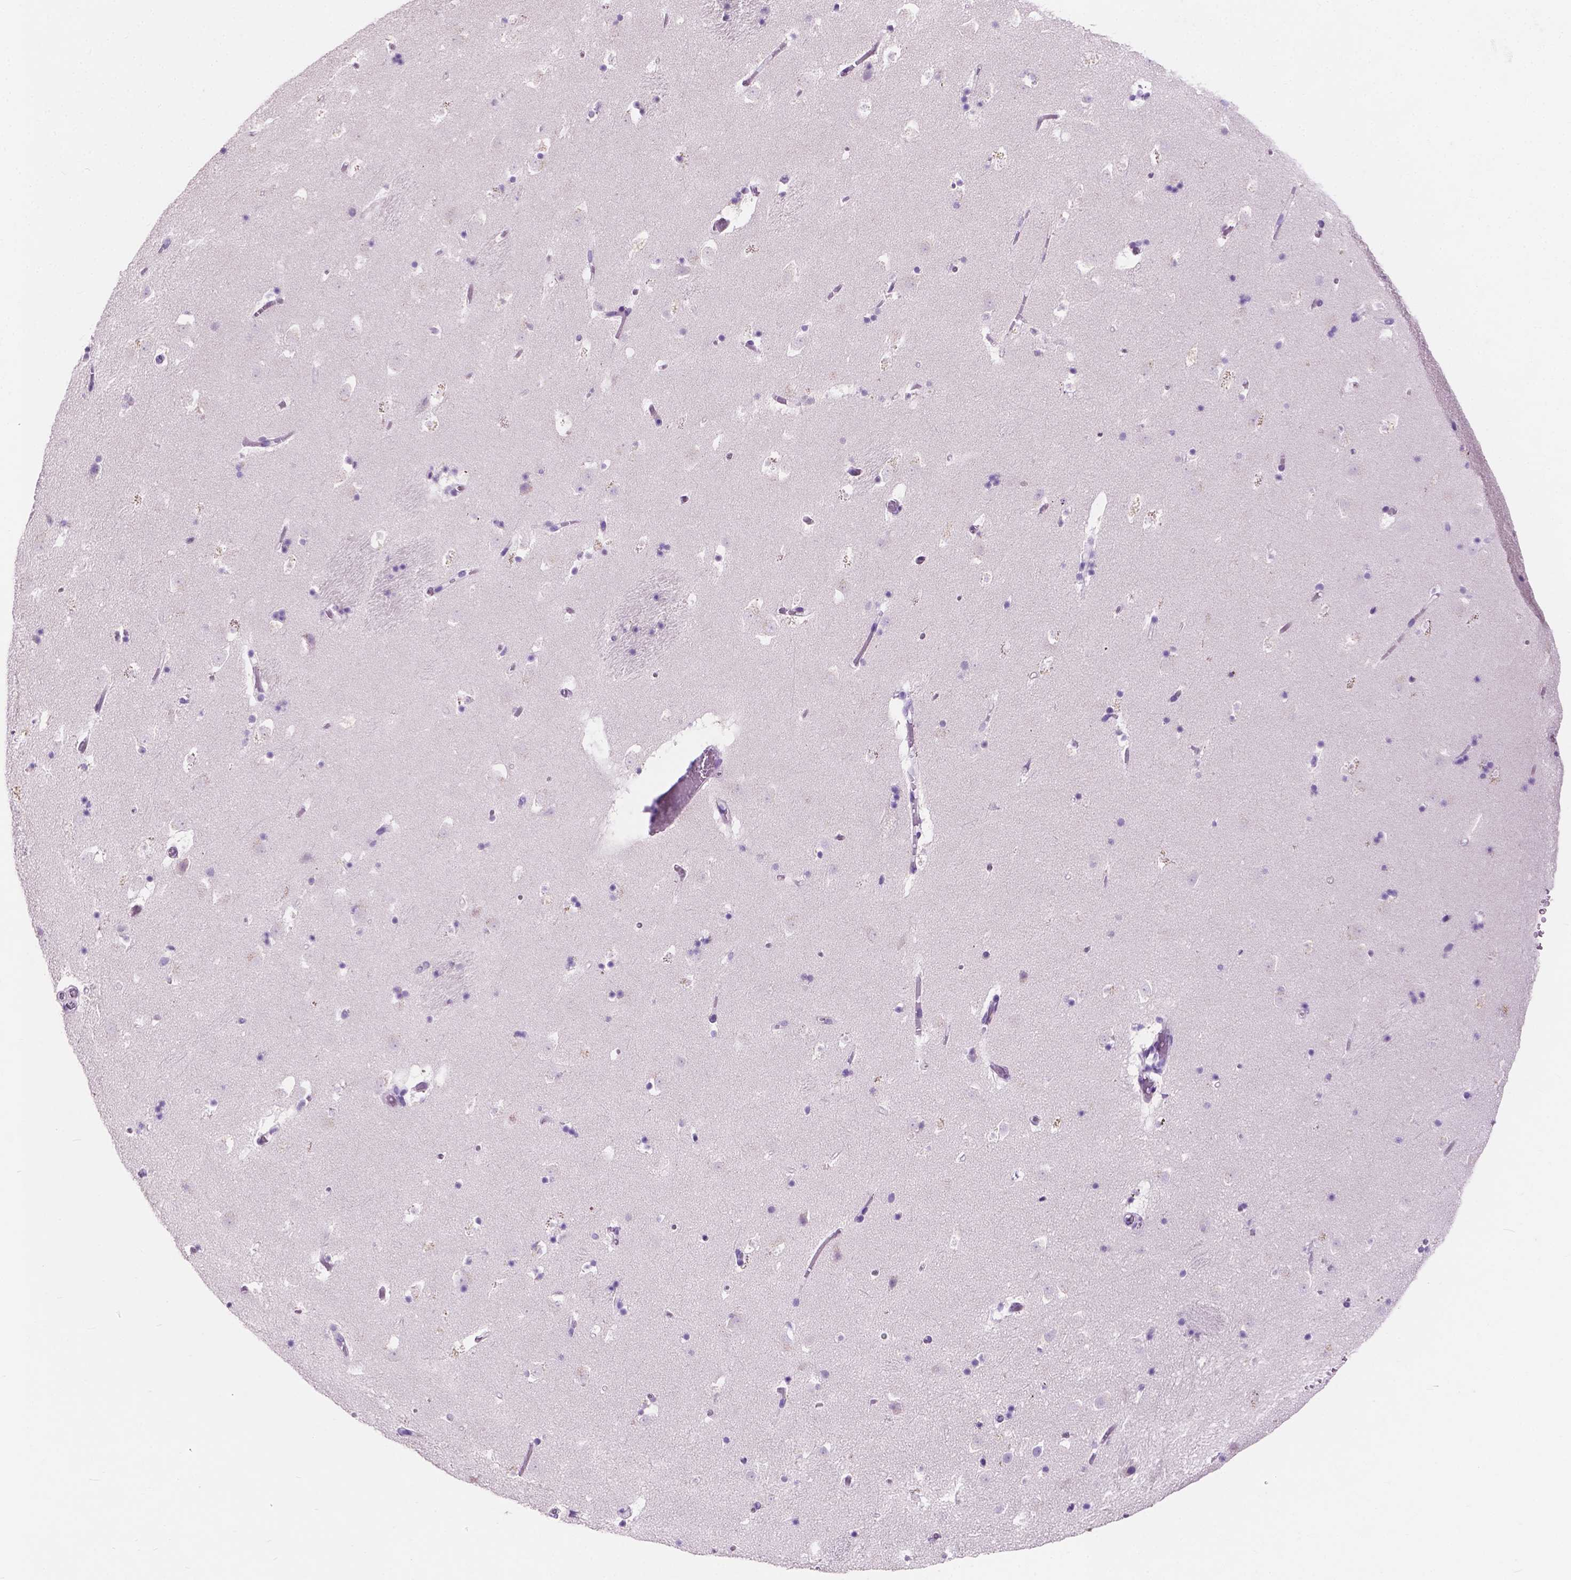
{"staining": {"intensity": "negative", "quantity": "none", "location": "none"}, "tissue": "caudate", "cell_type": "Glial cells", "image_type": "normal", "snomed": [{"axis": "morphology", "description": "Normal tissue, NOS"}, {"axis": "topography", "description": "Lateral ventricle wall"}], "caption": "This is an immunohistochemistry (IHC) photomicrograph of normal caudate. There is no staining in glial cells.", "gene": "SIAH2", "patient": {"sex": "female", "age": 42}}